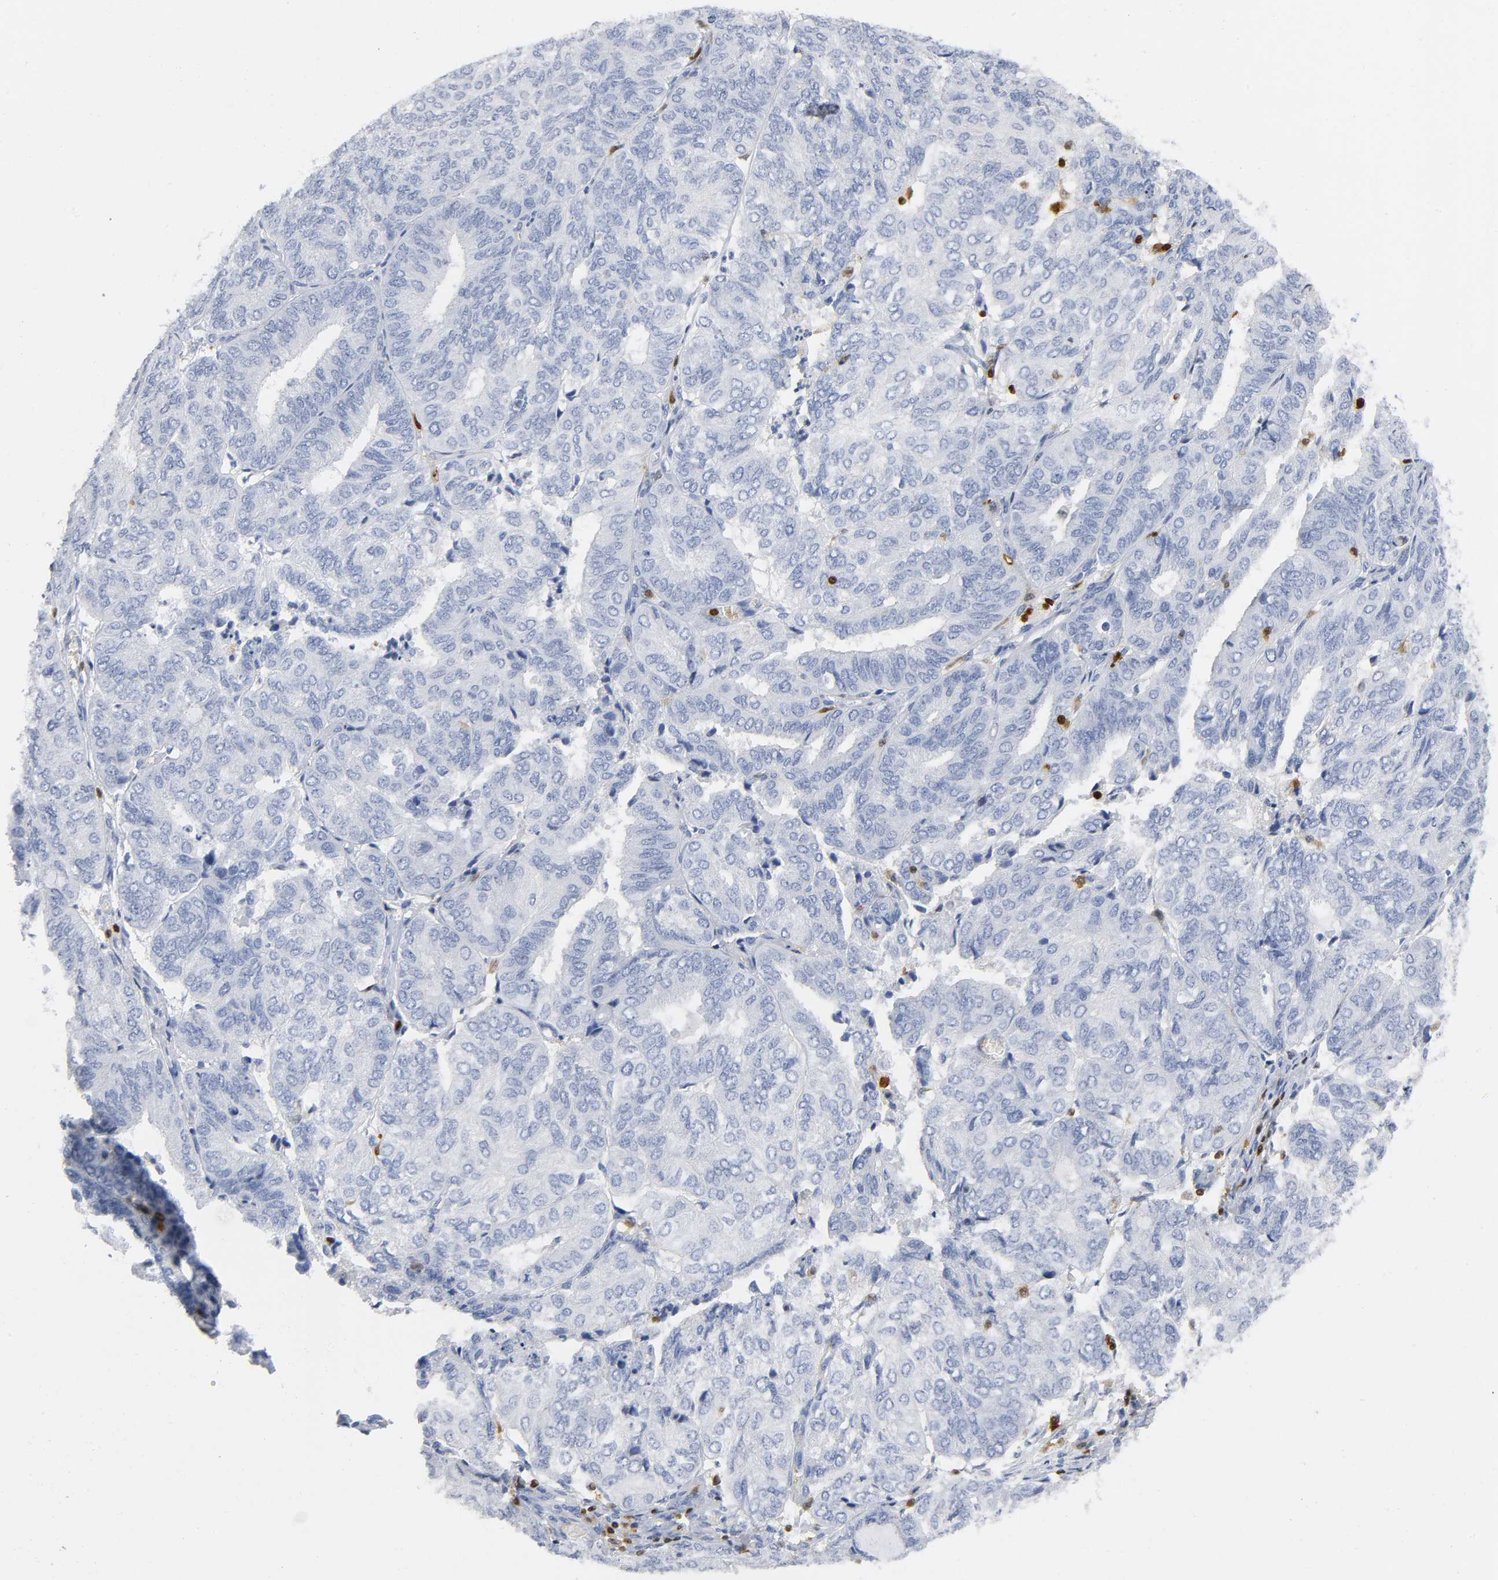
{"staining": {"intensity": "negative", "quantity": "none", "location": "none"}, "tissue": "endometrial cancer", "cell_type": "Tumor cells", "image_type": "cancer", "snomed": [{"axis": "morphology", "description": "Adenocarcinoma, NOS"}, {"axis": "topography", "description": "Uterus"}], "caption": "High magnification brightfield microscopy of adenocarcinoma (endometrial) stained with DAB (brown) and counterstained with hematoxylin (blue): tumor cells show no significant staining.", "gene": "DOK2", "patient": {"sex": "female", "age": 60}}